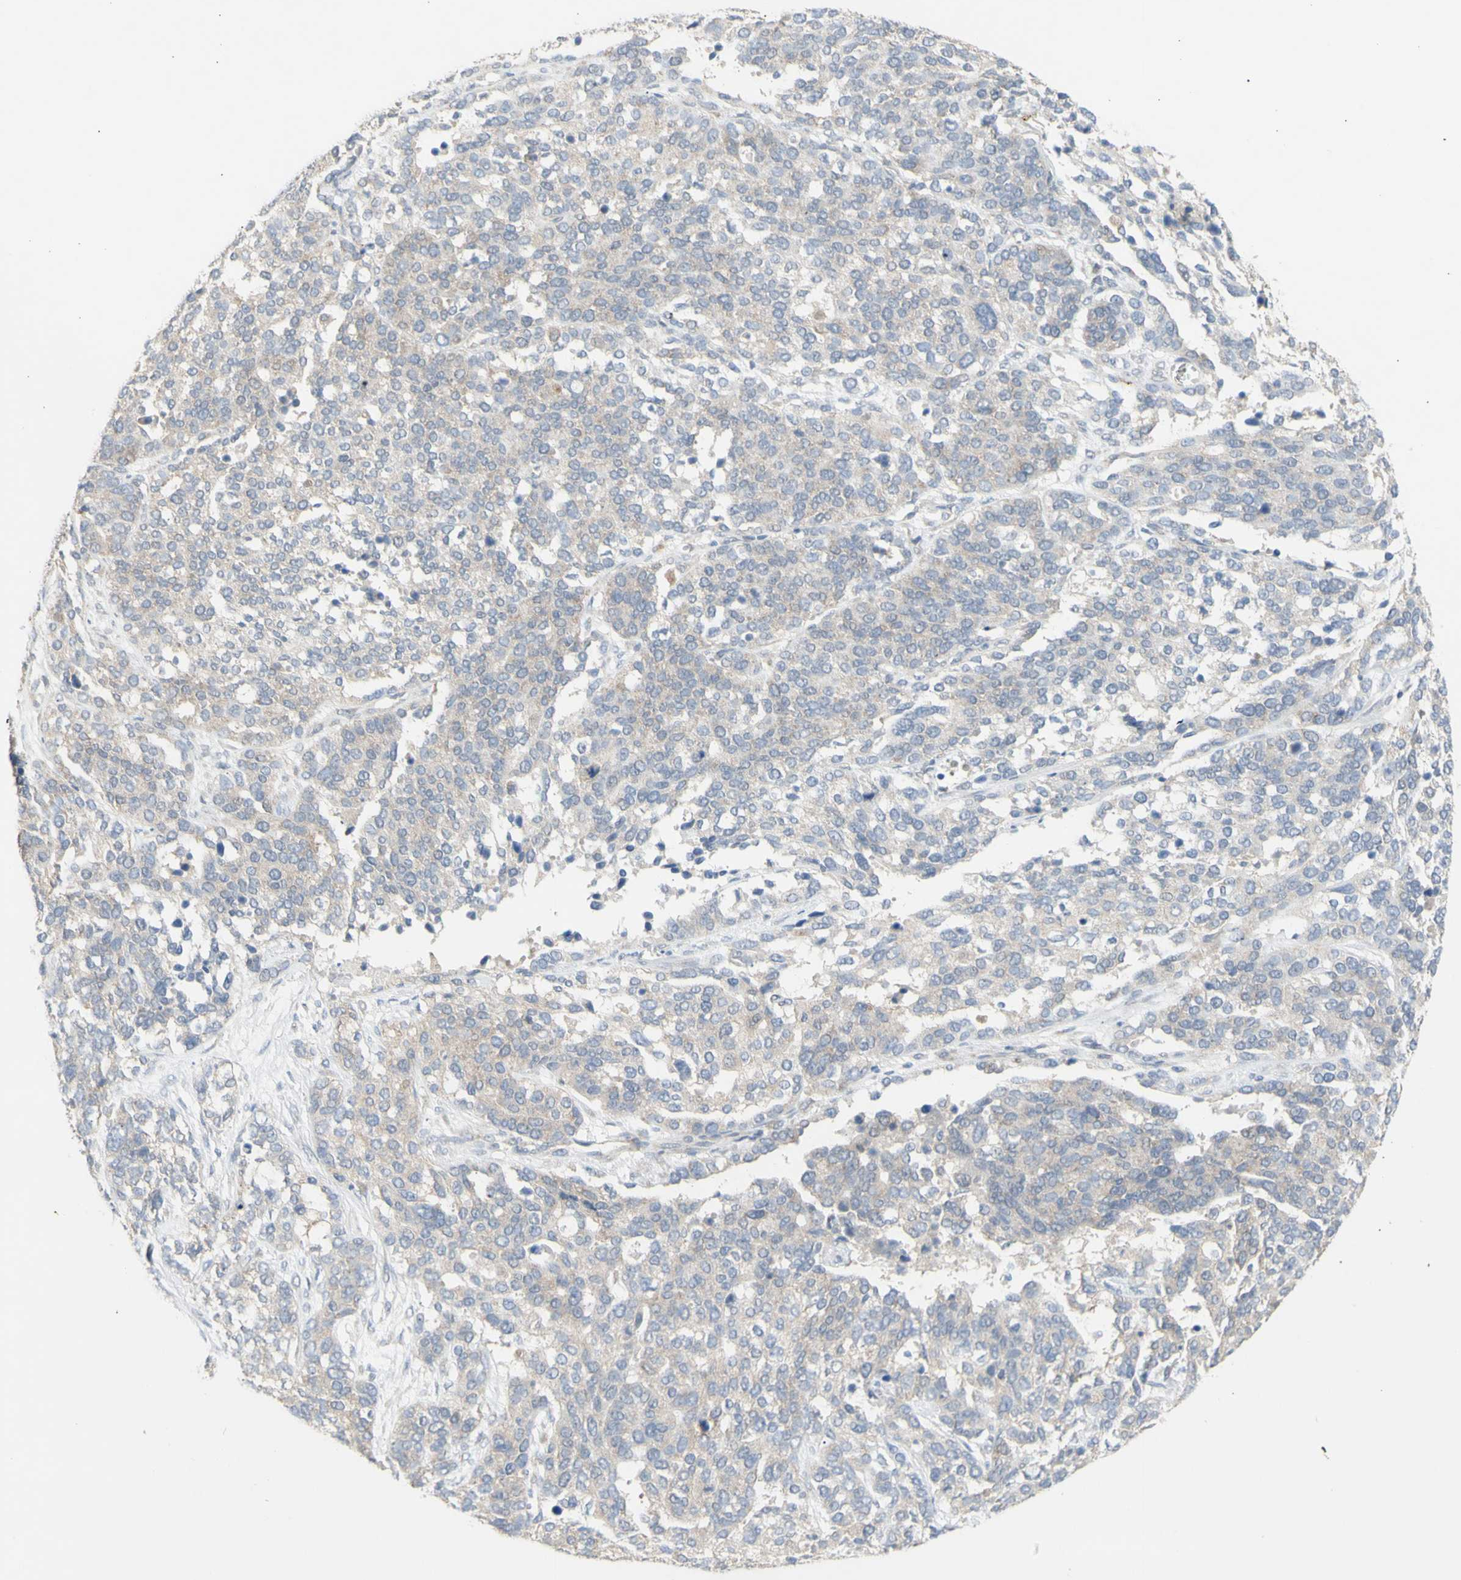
{"staining": {"intensity": "weak", "quantity": "25%-75%", "location": "cytoplasmic/membranous"}, "tissue": "ovarian cancer", "cell_type": "Tumor cells", "image_type": "cancer", "snomed": [{"axis": "morphology", "description": "Cystadenocarcinoma, serous, NOS"}, {"axis": "topography", "description": "Ovary"}], "caption": "Immunohistochemistry (IHC) (DAB) staining of human ovarian cancer (serous cystadenocarcinoma) exhibits weak cytoplasmic/membranous protein staining in about 25%-75% of tumor cells. The staining was performed using DAB to visualize the protein expression in brown, while the nuclei were stained in blue with hematoxylin (Magnification: 20x).", "gene": "NLRP1", "patient": {"sex": "female", "age": 44}}